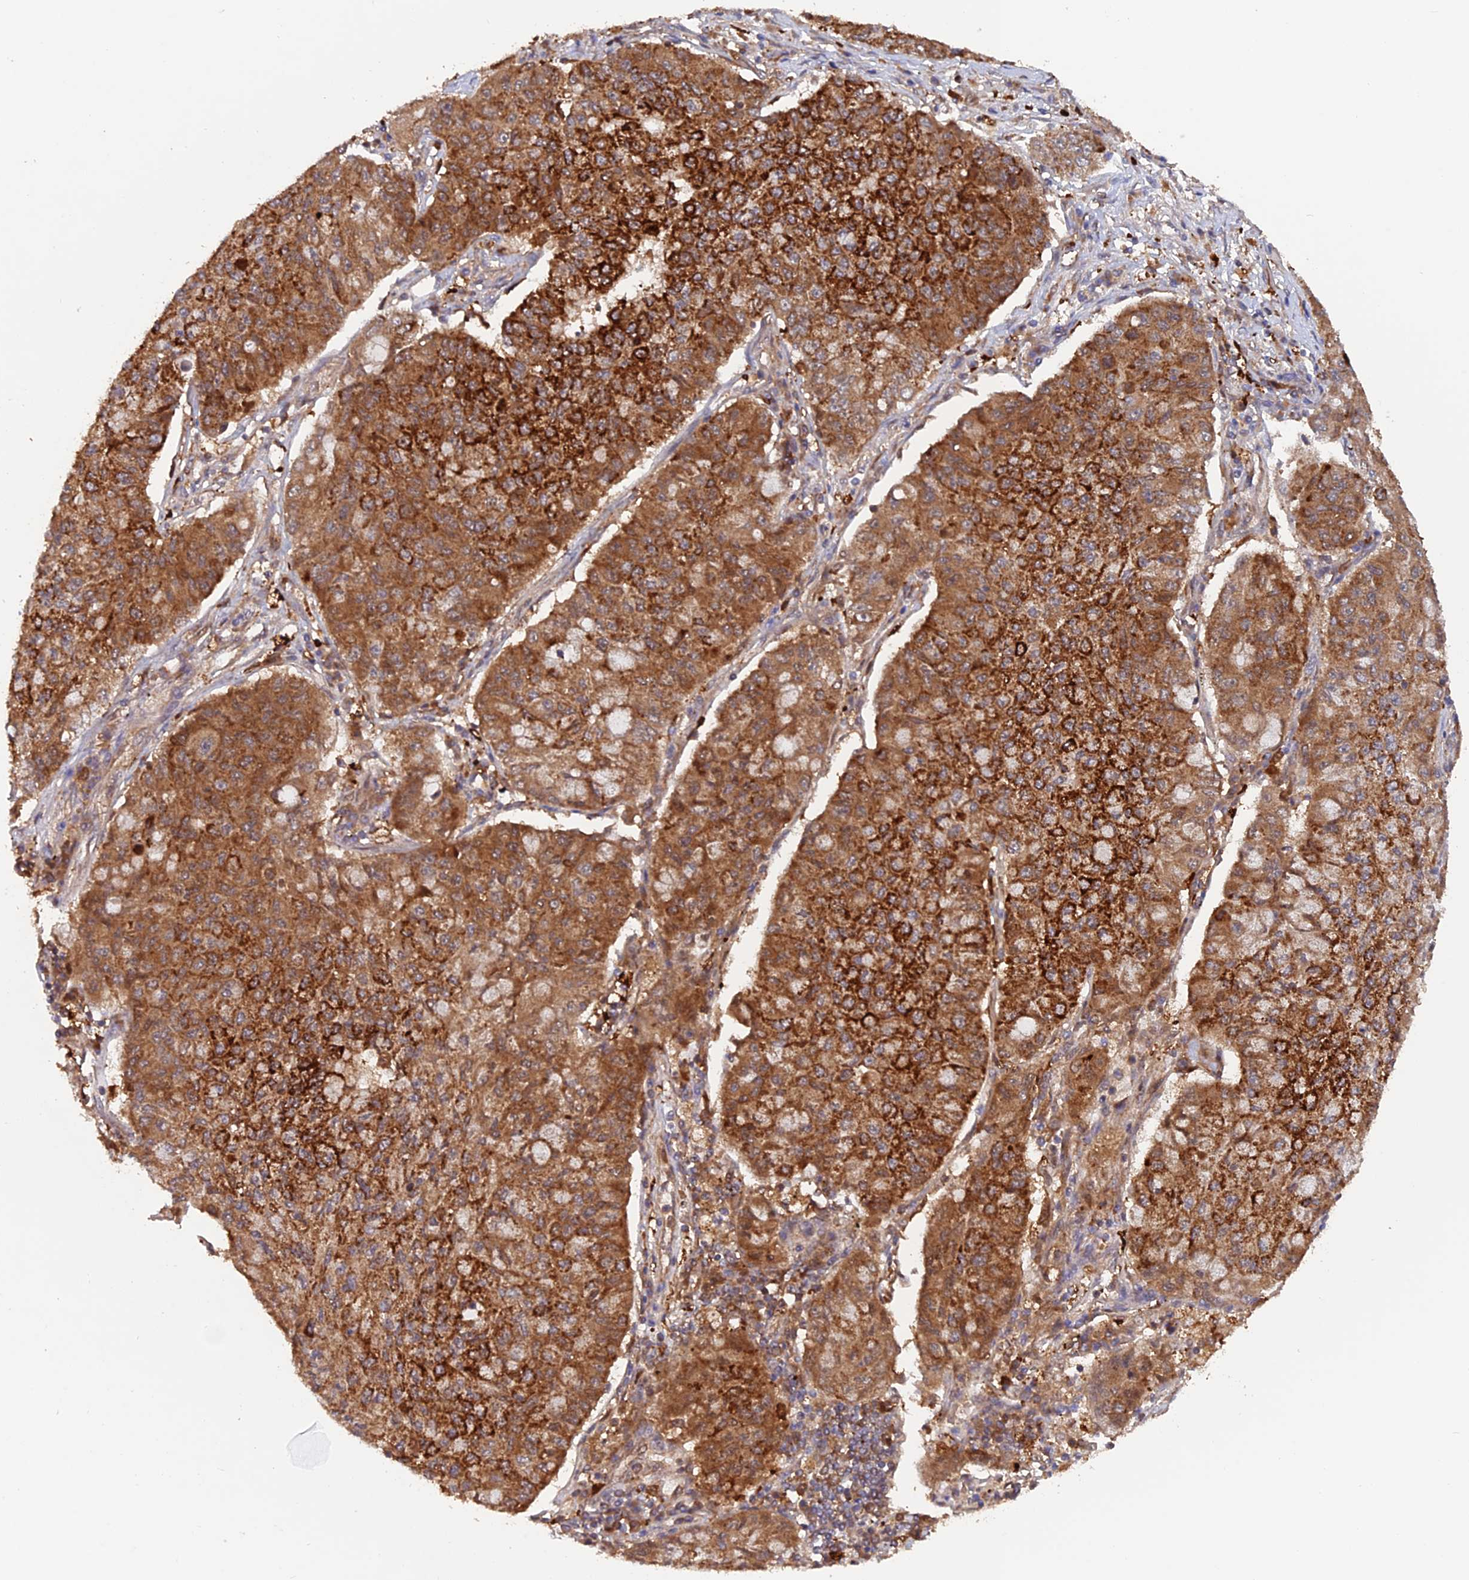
{"staining": {"intensity": "strong", "quantity": ">75%", "location": "cytoplasmic/membranous"}, "tissue": "lung cancer", "cell_type": "Tumor cells", "image_type": "cancer", "snomed": [{"axis": "morphology", "description": "Squamous cell carcinoma, NOS"}, {"axis": "topography", "description": "Lung"}], "caption": "Immunohistochemical staining of lung squamous cell carcinoma demonstrates strong cytoplasmic/membranous protein expression in approximately >75% of tumor cells. The protein is stained brown, and the nuclei are stained in blue (DAB IHC with brightfield microscopy, high magnification).", "gene": "DTYMK", "patient": {"sex": "male", "age": 74}}